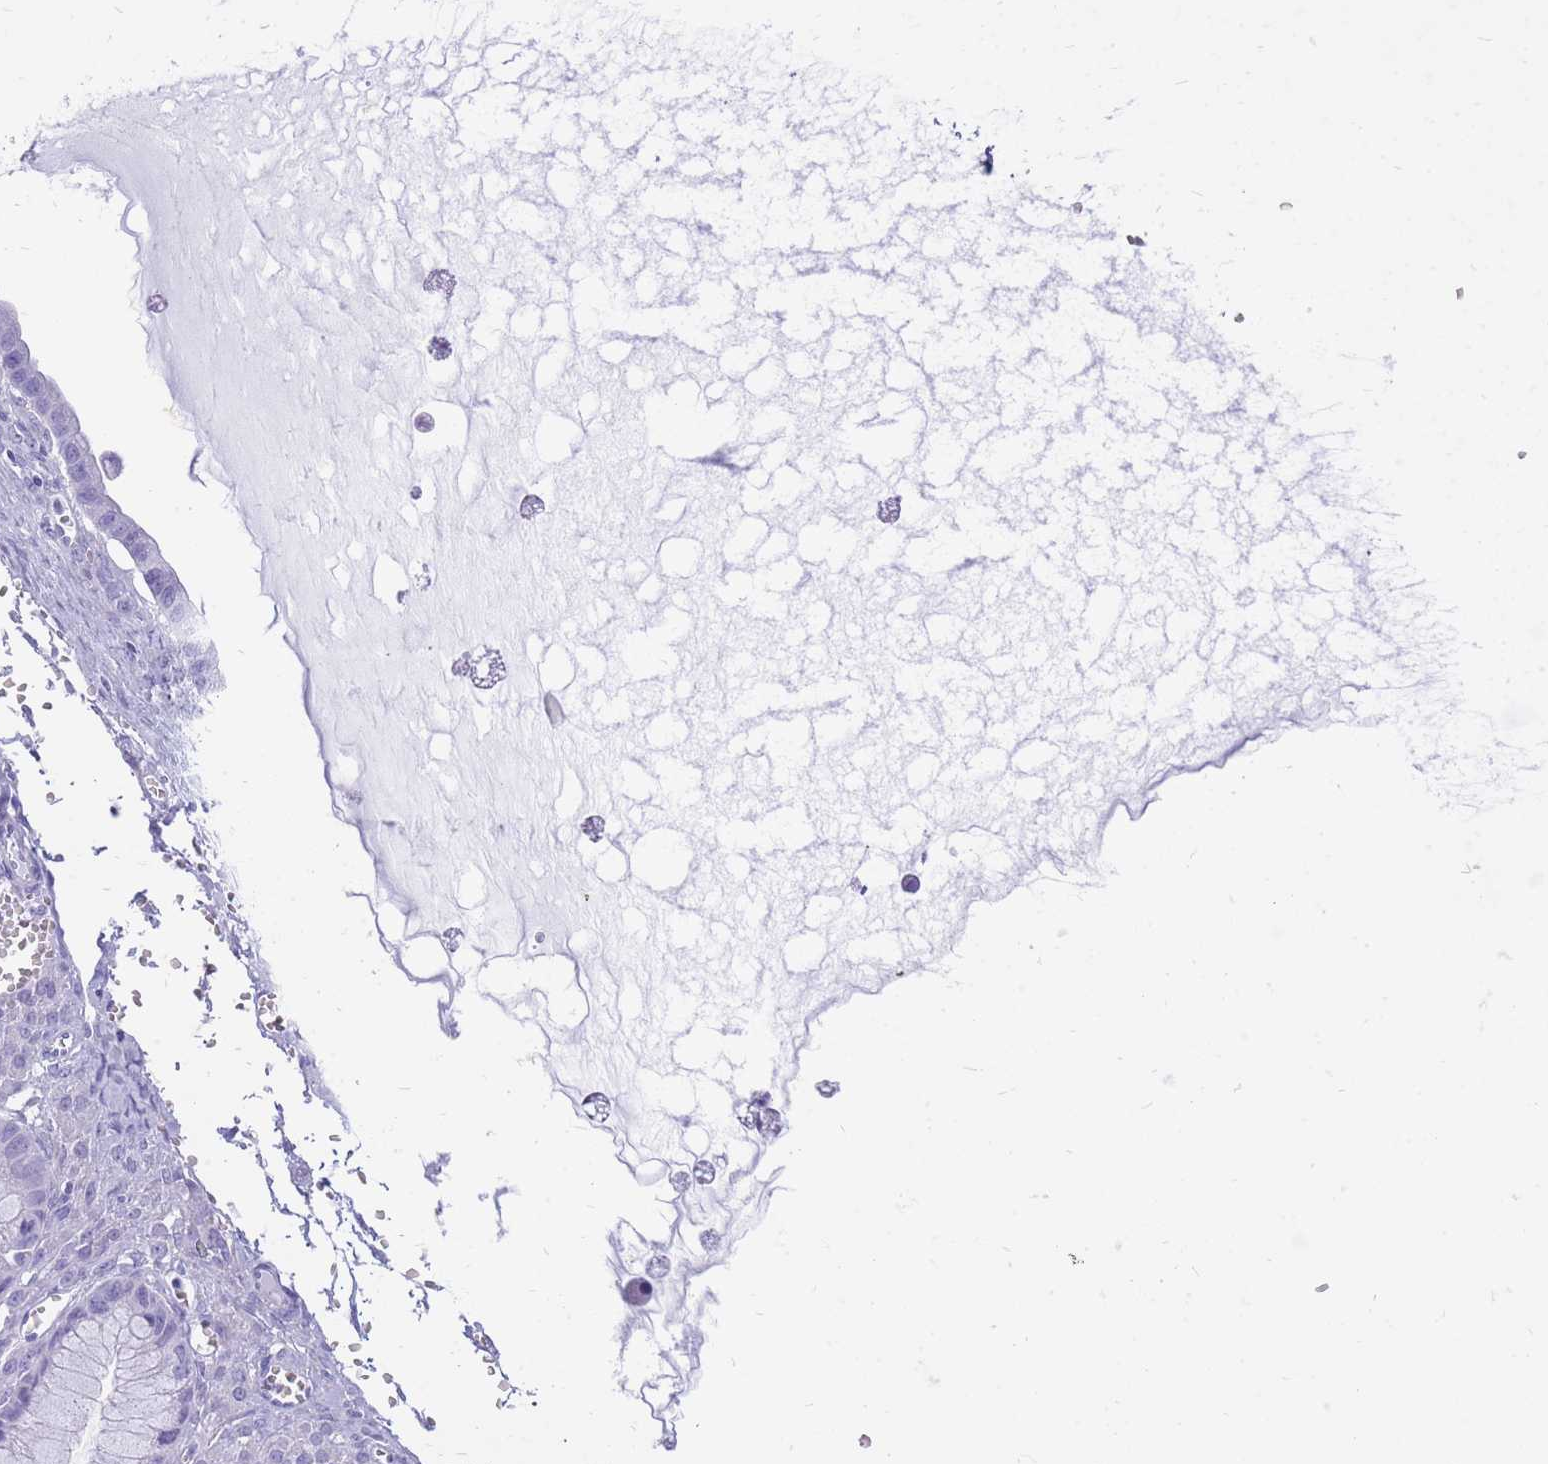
{"staining": {"intensity": "negative", "quantity": "none", "location": "none"}, "tissue": "ovarian cancer", "cell_type": "Tumor cells", "image_type": "cancer", "snomed": [{"axis": "morphology", "description": "Cystadenocarcinoma, mucinous, NOS"}, {"axis": "topography", "description": "Ovary"}], "caption": "This is an immunohistochemistry (IHC) photomicrograph of human ovarian cancer (mucinous cystadenocarcinoma). There is no expression in tumor cells.", "gene": "ZFP37", "patient": {"sex": "female", "age": 59}}